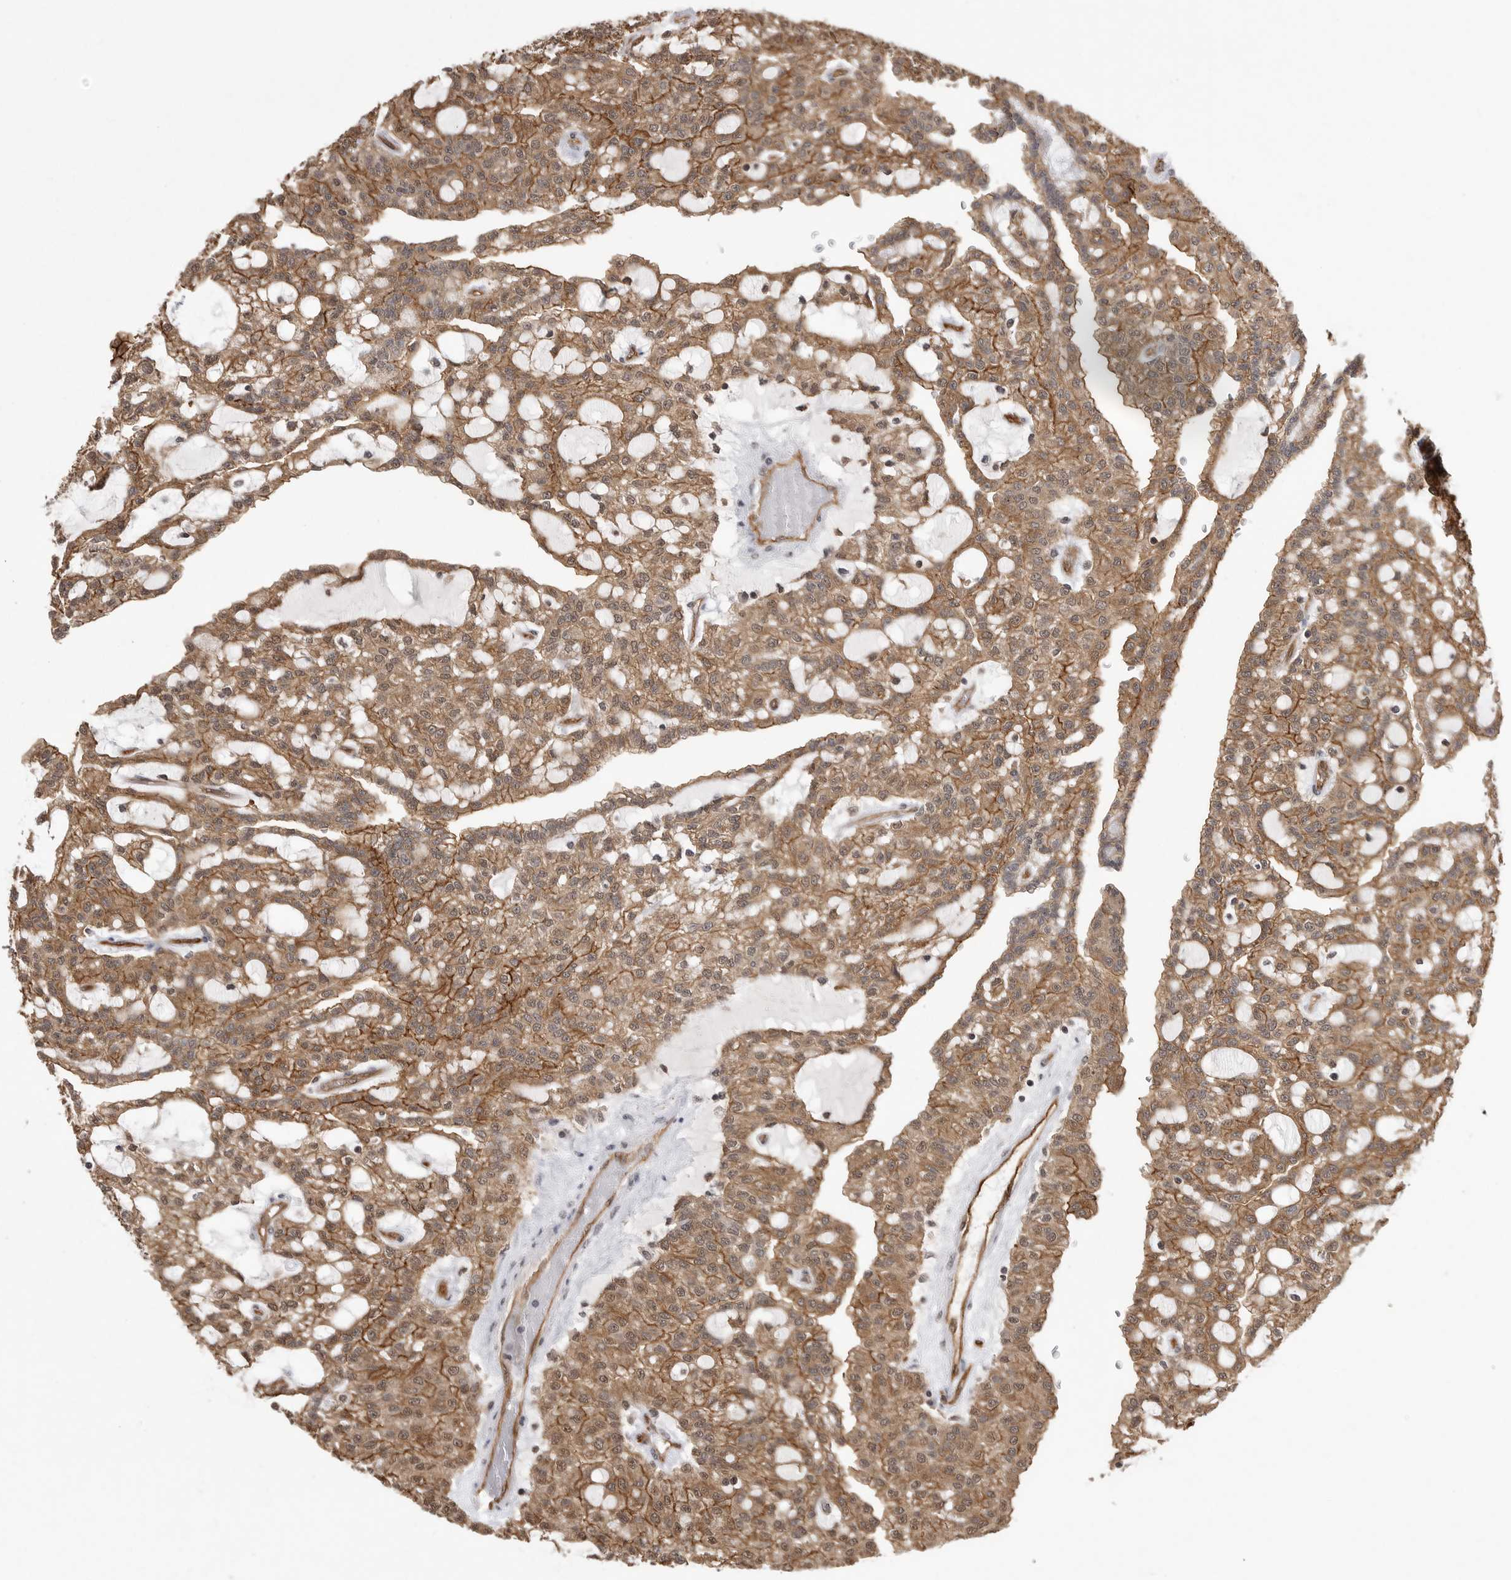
{"staining": {"intensity": "moderate", "quantity": ">75%", "location": "cytoplasmic/membranous"}, "tissue": "renal cancer", "cell_type": "Tumor cells", "image_type": "cancer", "snomed": [{"axis": "morphology", "description": "Adenocarcinoma, NOS"}, {"axis": "topography", "description": "Kidney"}], "caption": "Immunohistochemical staining of renal adenocarcinoma exhibits moderate cytoplasmic/membranous protein expression in about >75% of tumor cells. Ihc stains the protein of interest in brown and the nuclei are stained blue.", "gene": "NECTIN1", "patient": {"sex": "male", "age": 63}}